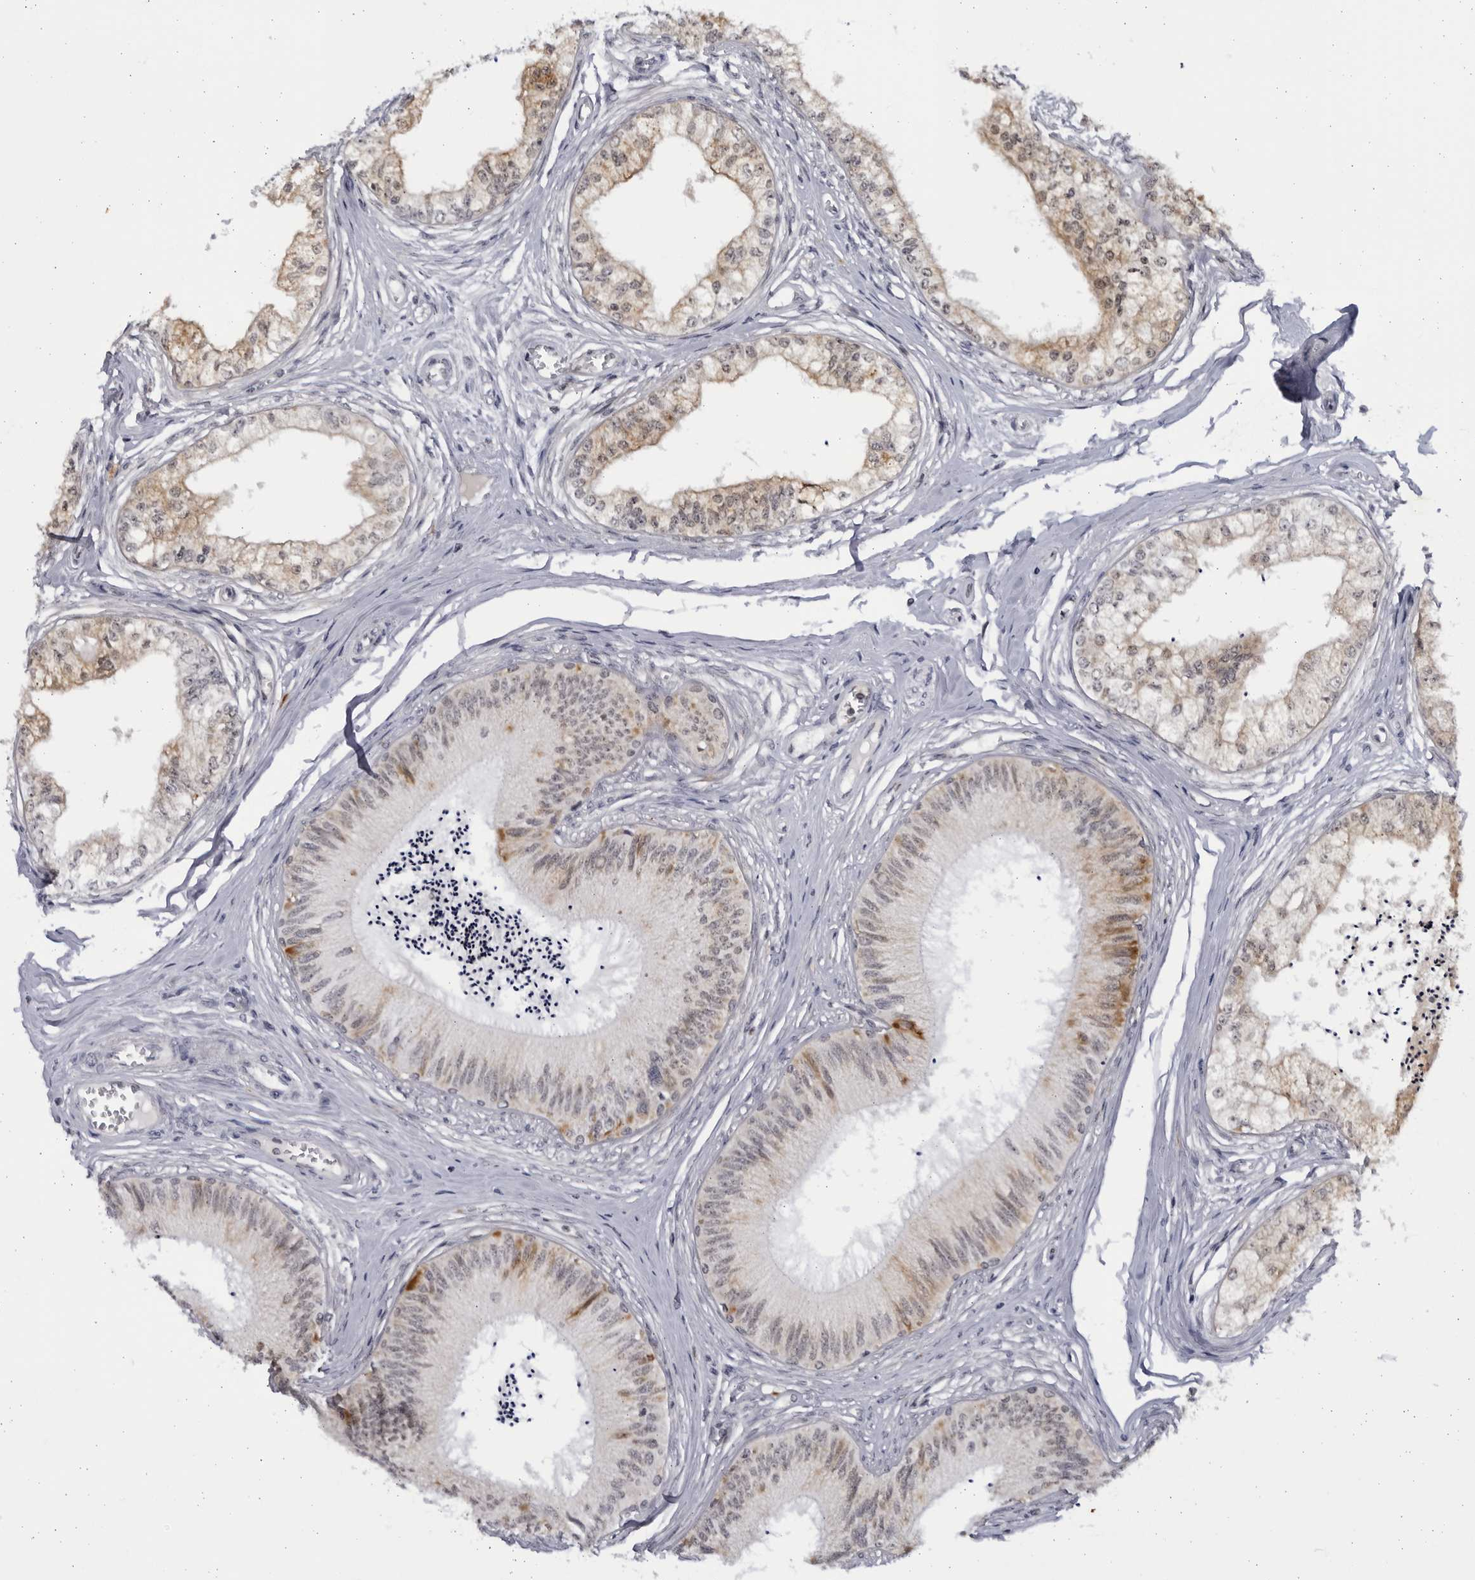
{"staining": {"intensity": "moderate", "quantity": ">75%", "location": "cytoplasmic/membranous"}, "tissue": "epididymis", "cell_type": "Glandular cells", "image_type": "normal", "snomed": [{"axis": "morphology", "description": "Normal tissue, NOS"}, {"axis": "topography", "description": "Epididymis"}], "caption": "Protein analysis of normal epididymis reveals moderate cytoplasmic/membranous positivity in approximately >75% of glandular cells.", "gene": "SLC25A22", "patient": {"sex": "male", "age": 79}}